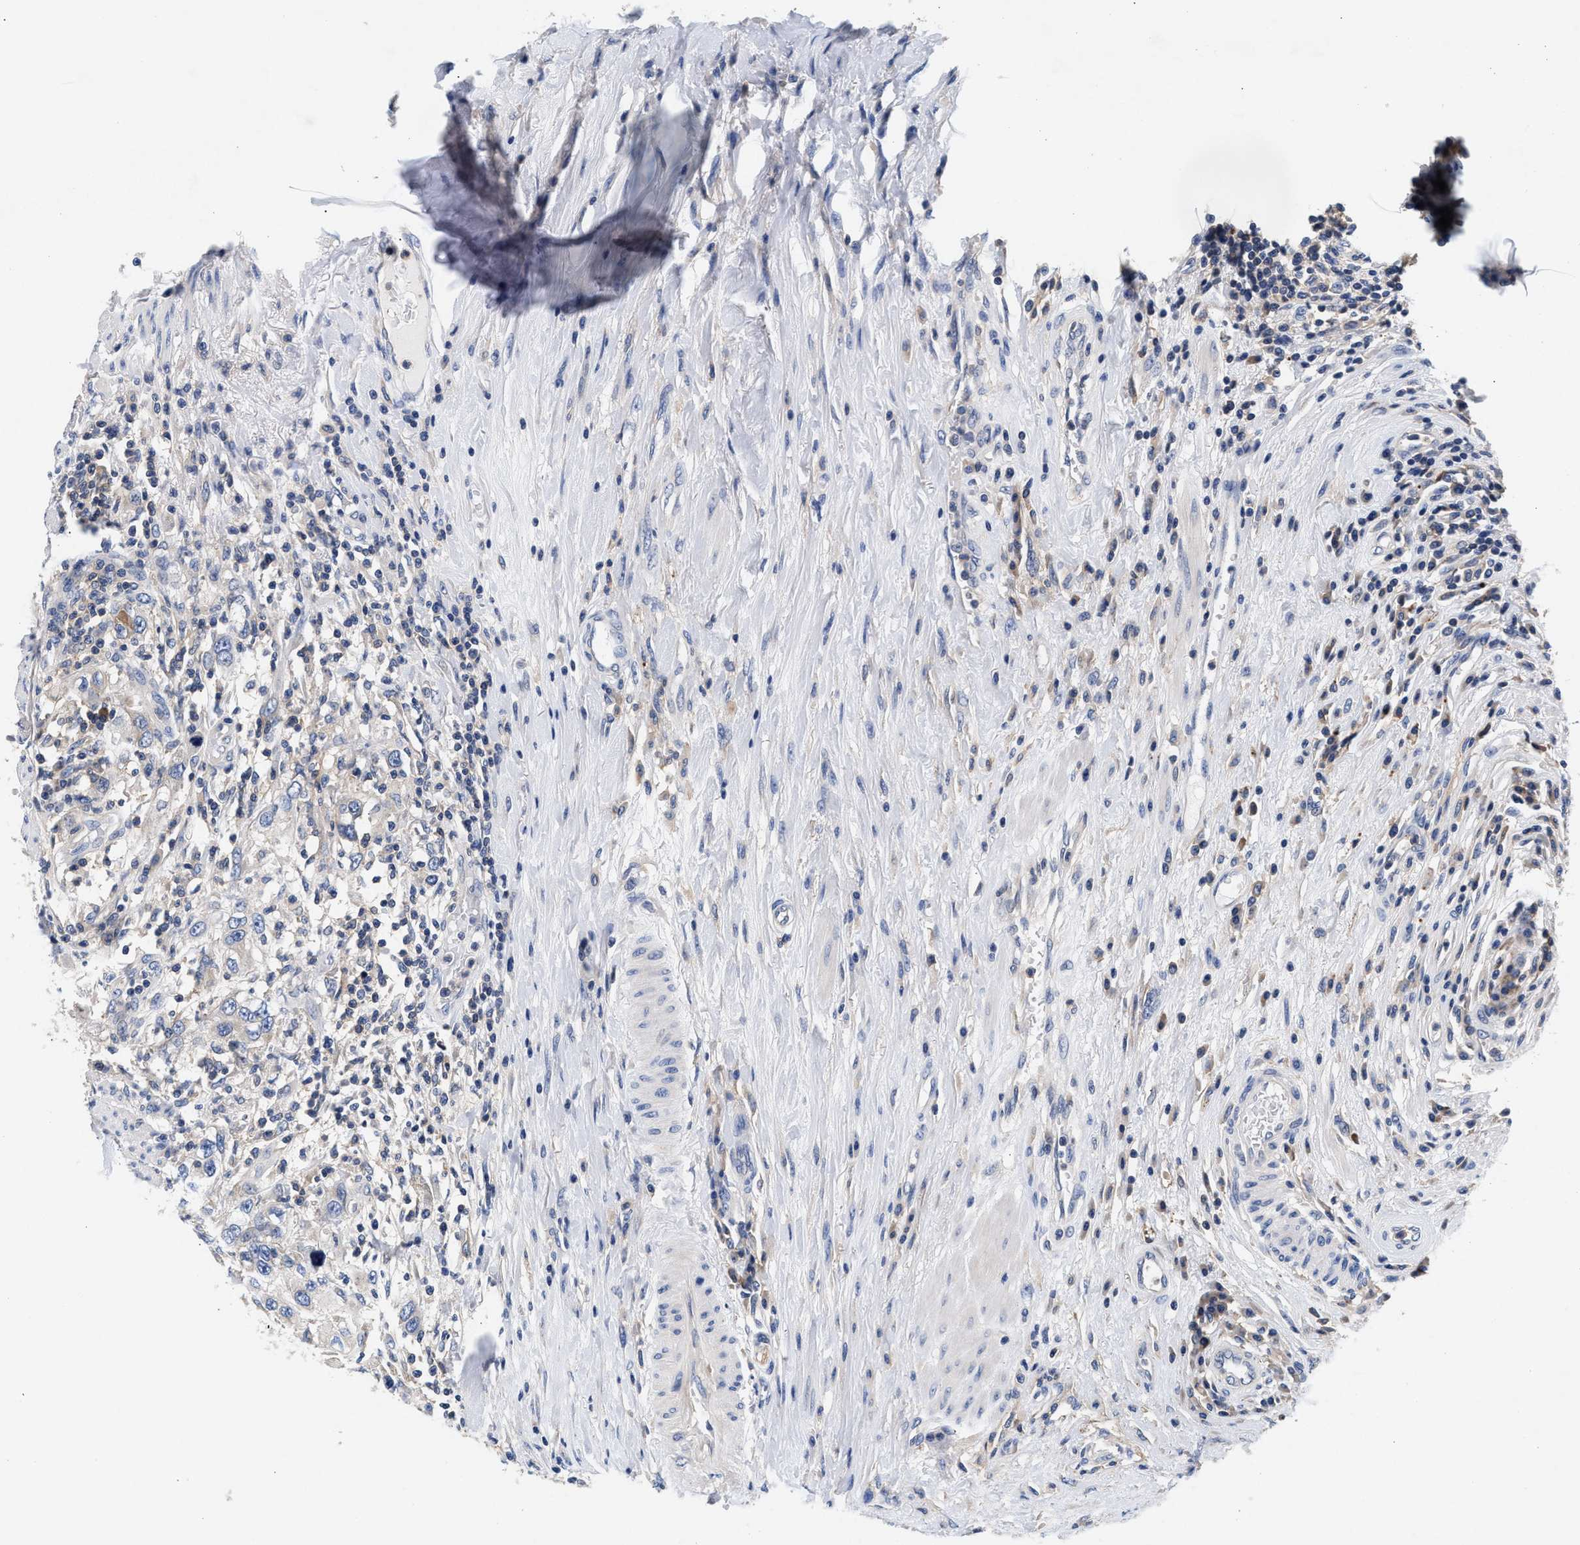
{"staining": {"intensity": "negative", "quantity": "none", "location": "none"}, "tissue": "urothelial cancer", "cell_type": "Tumor cells", "image_type": "cancer", "snomed": [{"axis": "morphology", "description": "Urothelial carcinoma, High grade"}, {"axis": "topography", "description": "Urinary bladder"}], "caption": "An IHC photomicrograph of urothelial carcinoma (high-grade) is shown. There is no staining in tumor cells of urothelial carcinoma (high-grade).", "gene": "GNAI3", "patient": {"sex": "female", "age": 80}}